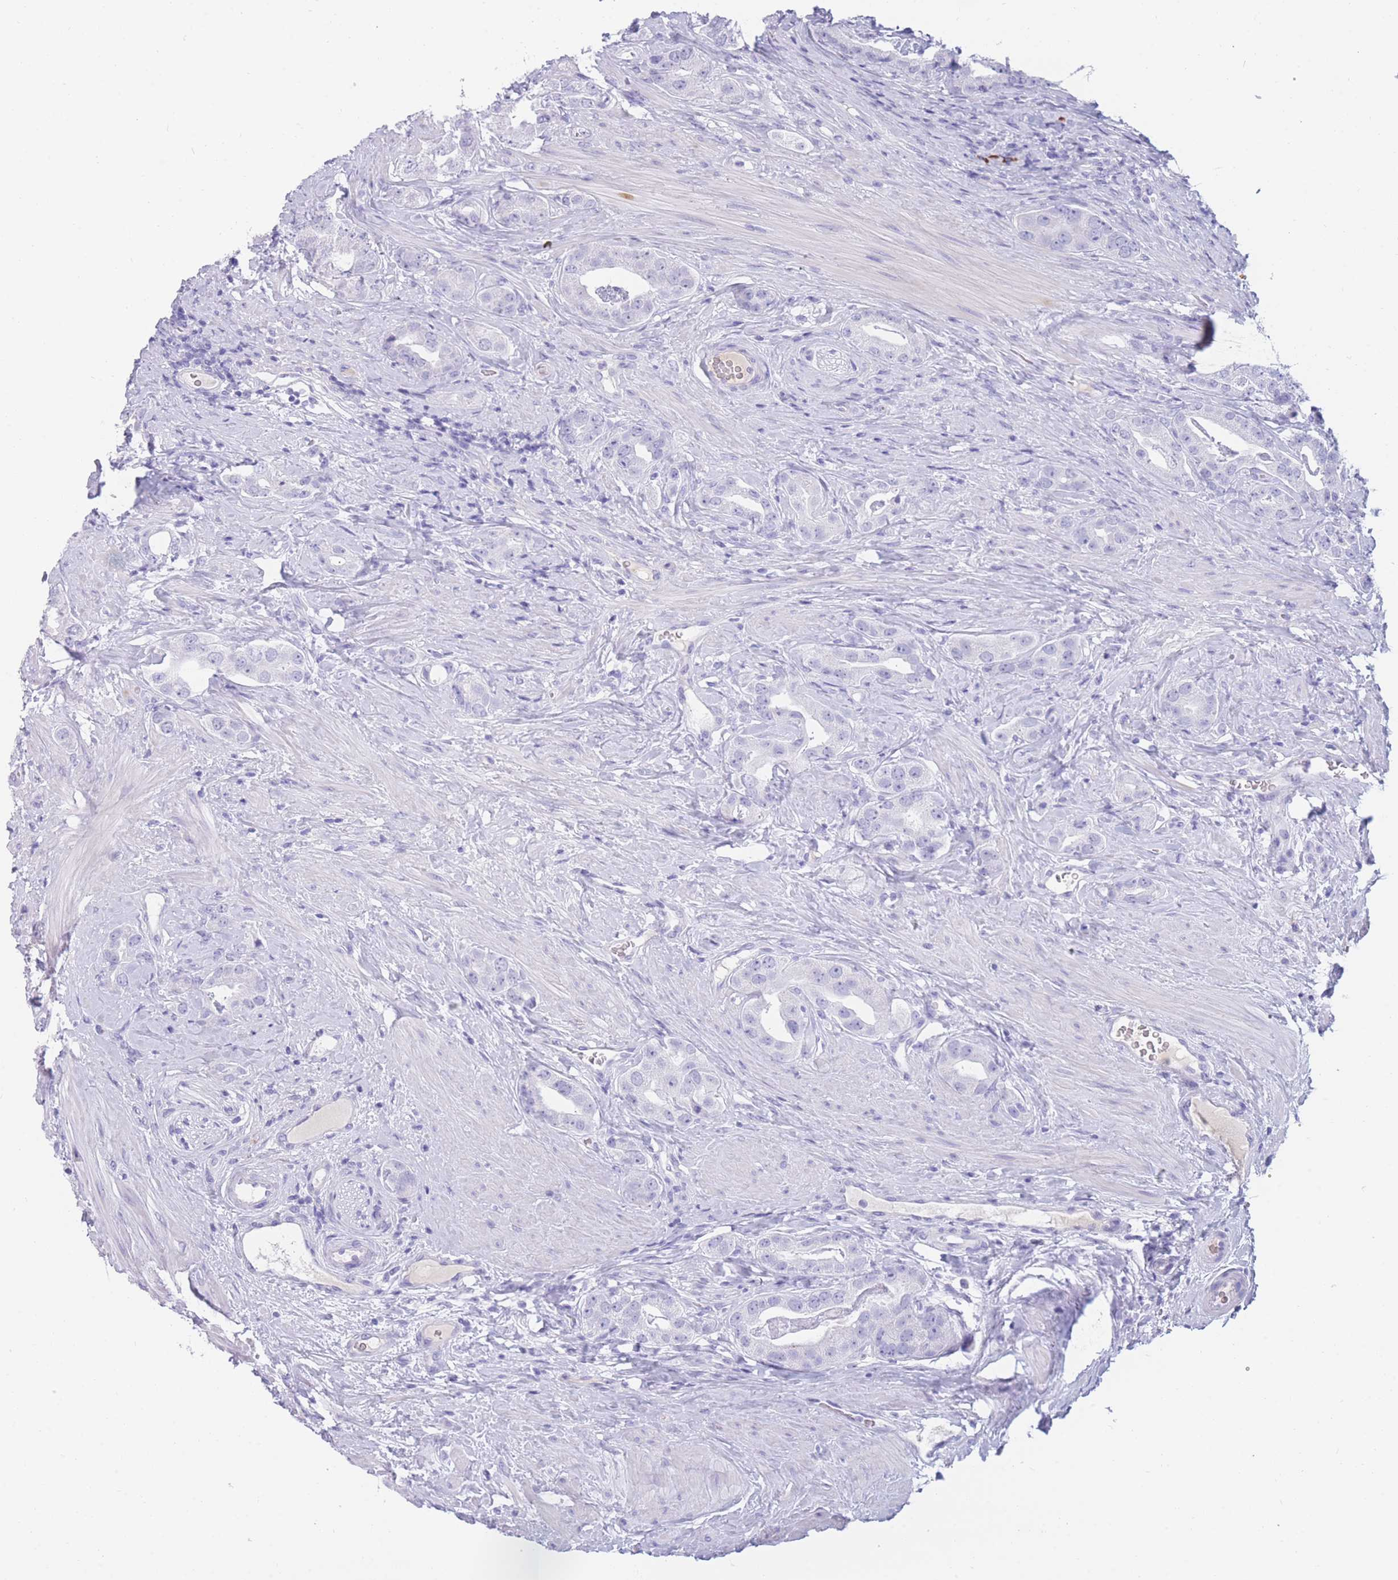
{"staining": {"intensity": "negative", "quantity": "none", "location": "none"}, "tissue": "prostate cancer", "cell_type": "Tumor cells", "image_type": "cancer", "snomed": [{"axis": "morphology", "description": "Adenocarcinoma, High grade"}, {"axis": "topography", "description": "Prostate"}], "caption": "This is a photomicrograph of IHC staining of adenocarcinoma (high-grade) (prostate), which shows no expression in tumor cells. Nuclei are stained in blue.", "gene": "TNFSF11", "patient": {"sex": "male", "age": 63}}